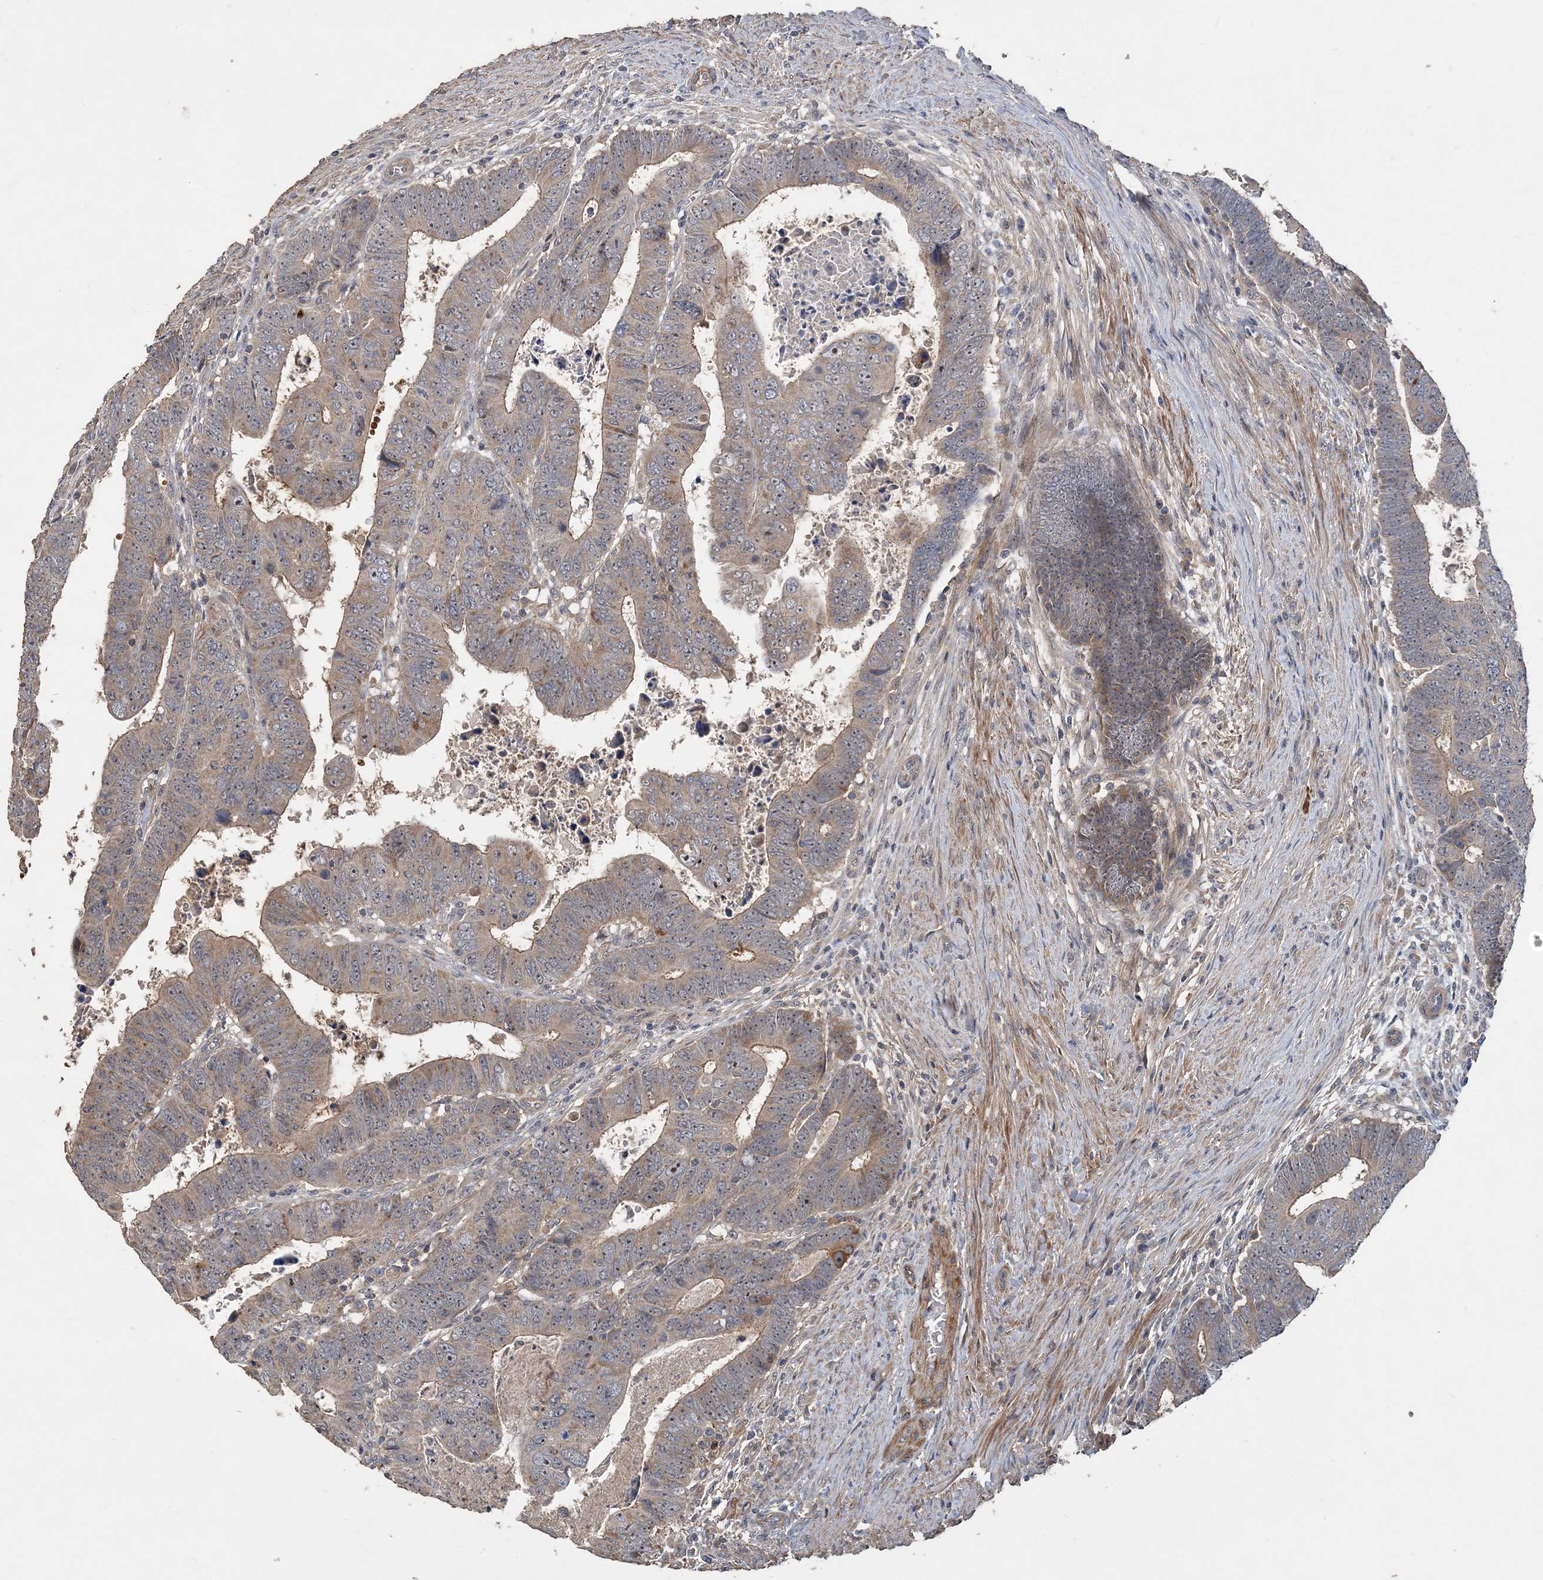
{"staining": {"intensity": "weak", "quantity": ">75%", "location": "cytoplasmic/membranous,nuclear"}, "tissue": "colorectal cancer", "cell_type": "Tumor cells", "image_type": "cancer", "snomed": [{"axis": "morphology", "description": "Normal tissue, NOS"}, {"axis": "morphology", "description": "Adenocarcinoma, NOS"}, {"axis": "topography", "description": "Rectum"}], "caption": "The histopathology image shows immunohistochemical staining of colorectal cancer. There is weak cytoplasmic/membranous and nuclear staining is identified in approximately >75% of tumor cells.", "gene": "GRINA", "patient": {"sex": "female", "age": 65}}